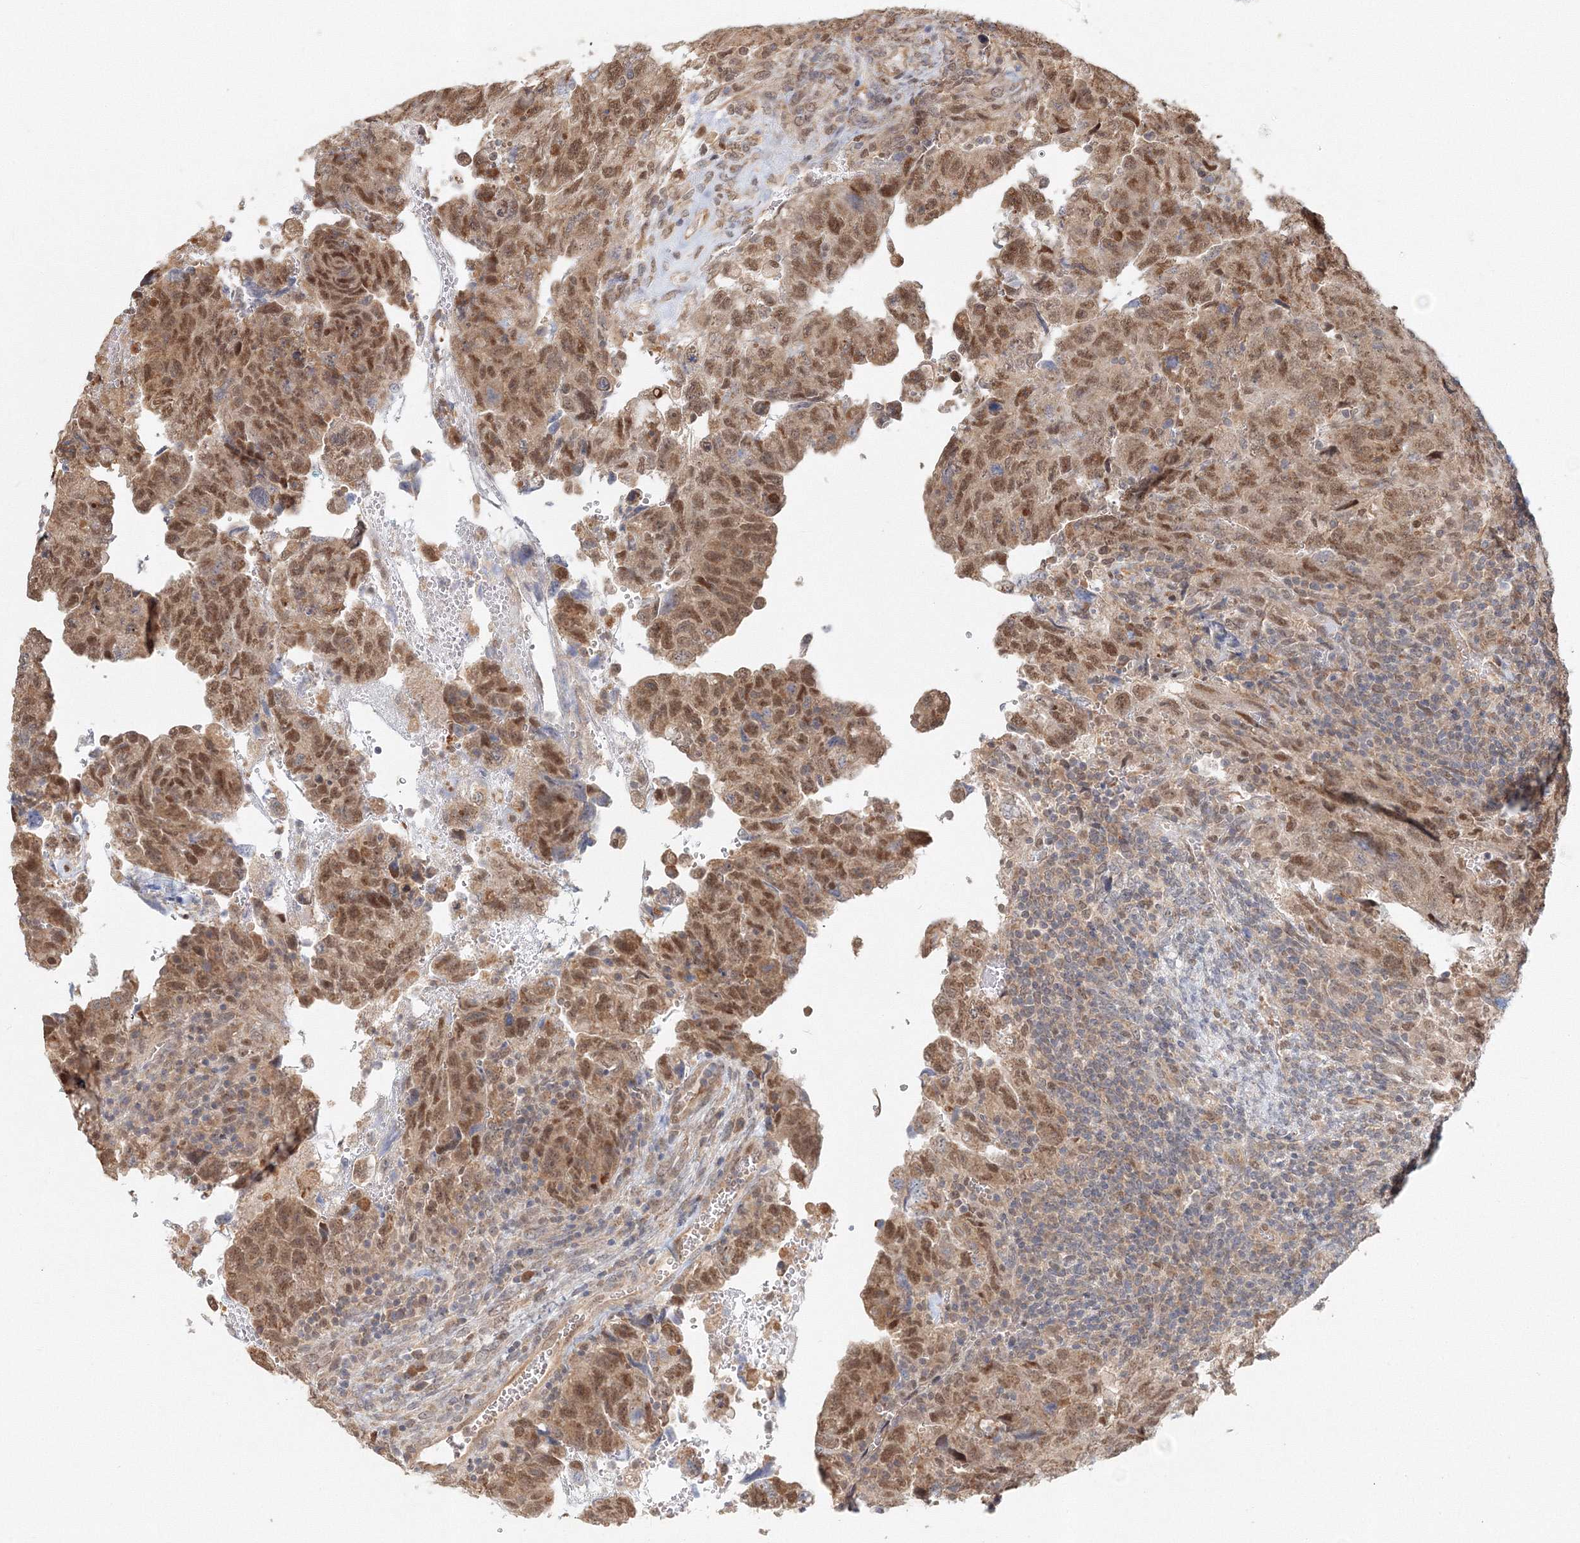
{"staining": {"intensity": "moderate", "quantity": ">75%", "location": "nuclear"}, "tissue": "testis cancer", "cell_type": "Tumor cells", "image_type": "cancer", "snomed": [{"axis": "morphology", "description": "Carcinoma, Embryonal, NOS"}, {"axis": "topography", "description": "Testis"}], "caption": "Testis embryonal carcinoma stained with DAB IHC exhibits medium levels of moderate nuclear staining in about >75% of tumor cells. (DAB (3,3'-diaminobenzidine) = brown stain, brightfield microscopy at high magnification).", "gene": "PSMD6", "patient": {"sex": "male", "age": 36}}